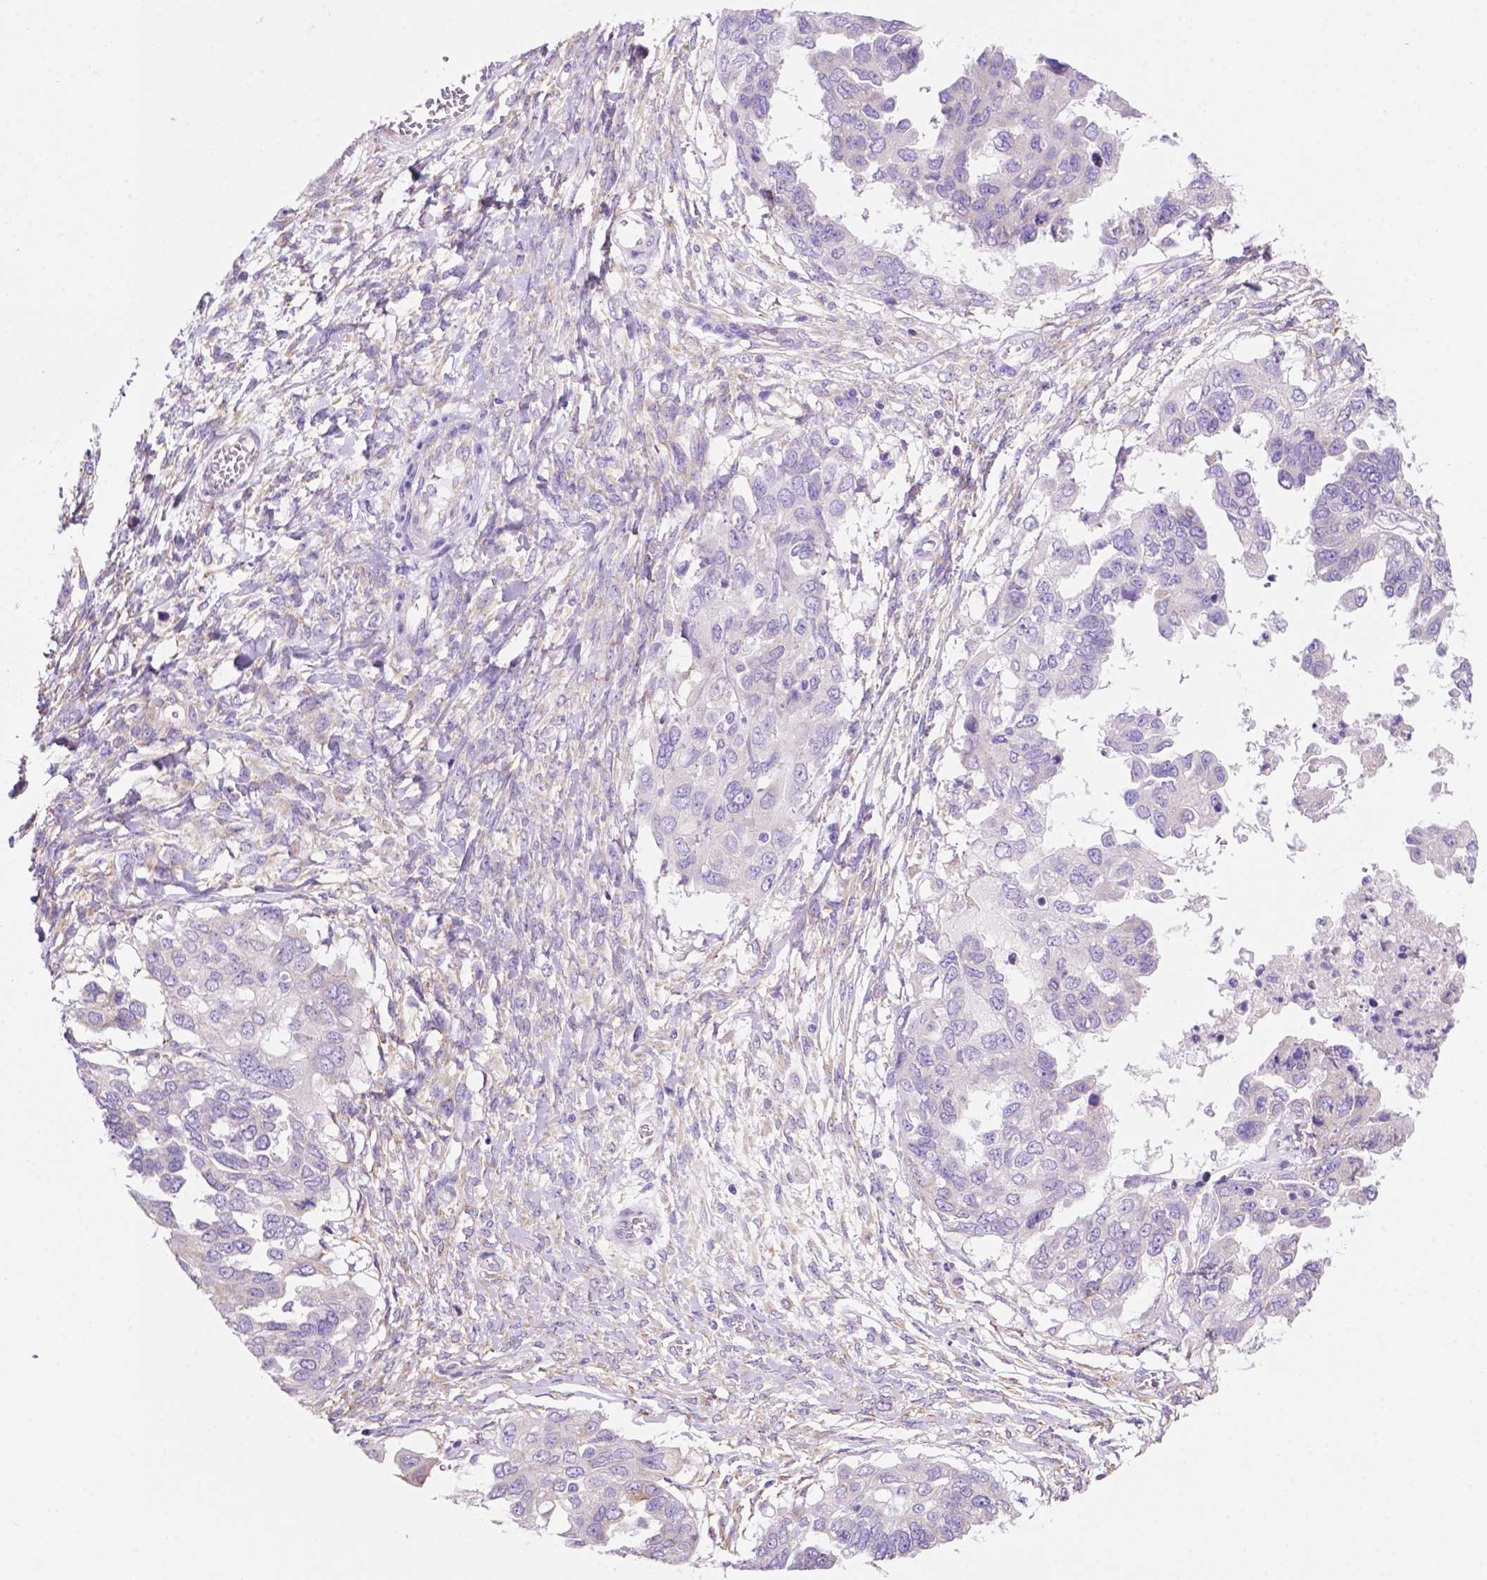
{"staining": {"intensity": "negative", "quantity": "none", "location": "none"}, "tissue": "ovarian cancer", "cell_type": "Tumor cells", "image_type": "cancer", "snomed": [{"axis": "morphology", "description": "Cystadenocarcinoma, serous, NOS"}, {"axis": "topography", "description": "Ovary"}], "caption": "Immunohistochemistry (IHC) image of serous cystadenocarcinoma (ovarian) stained for a protein (brown), which demonstrates no expression in tumor cells.", "gene": "CEACAM7", "patient": {"sex": "female", "age": 53}}